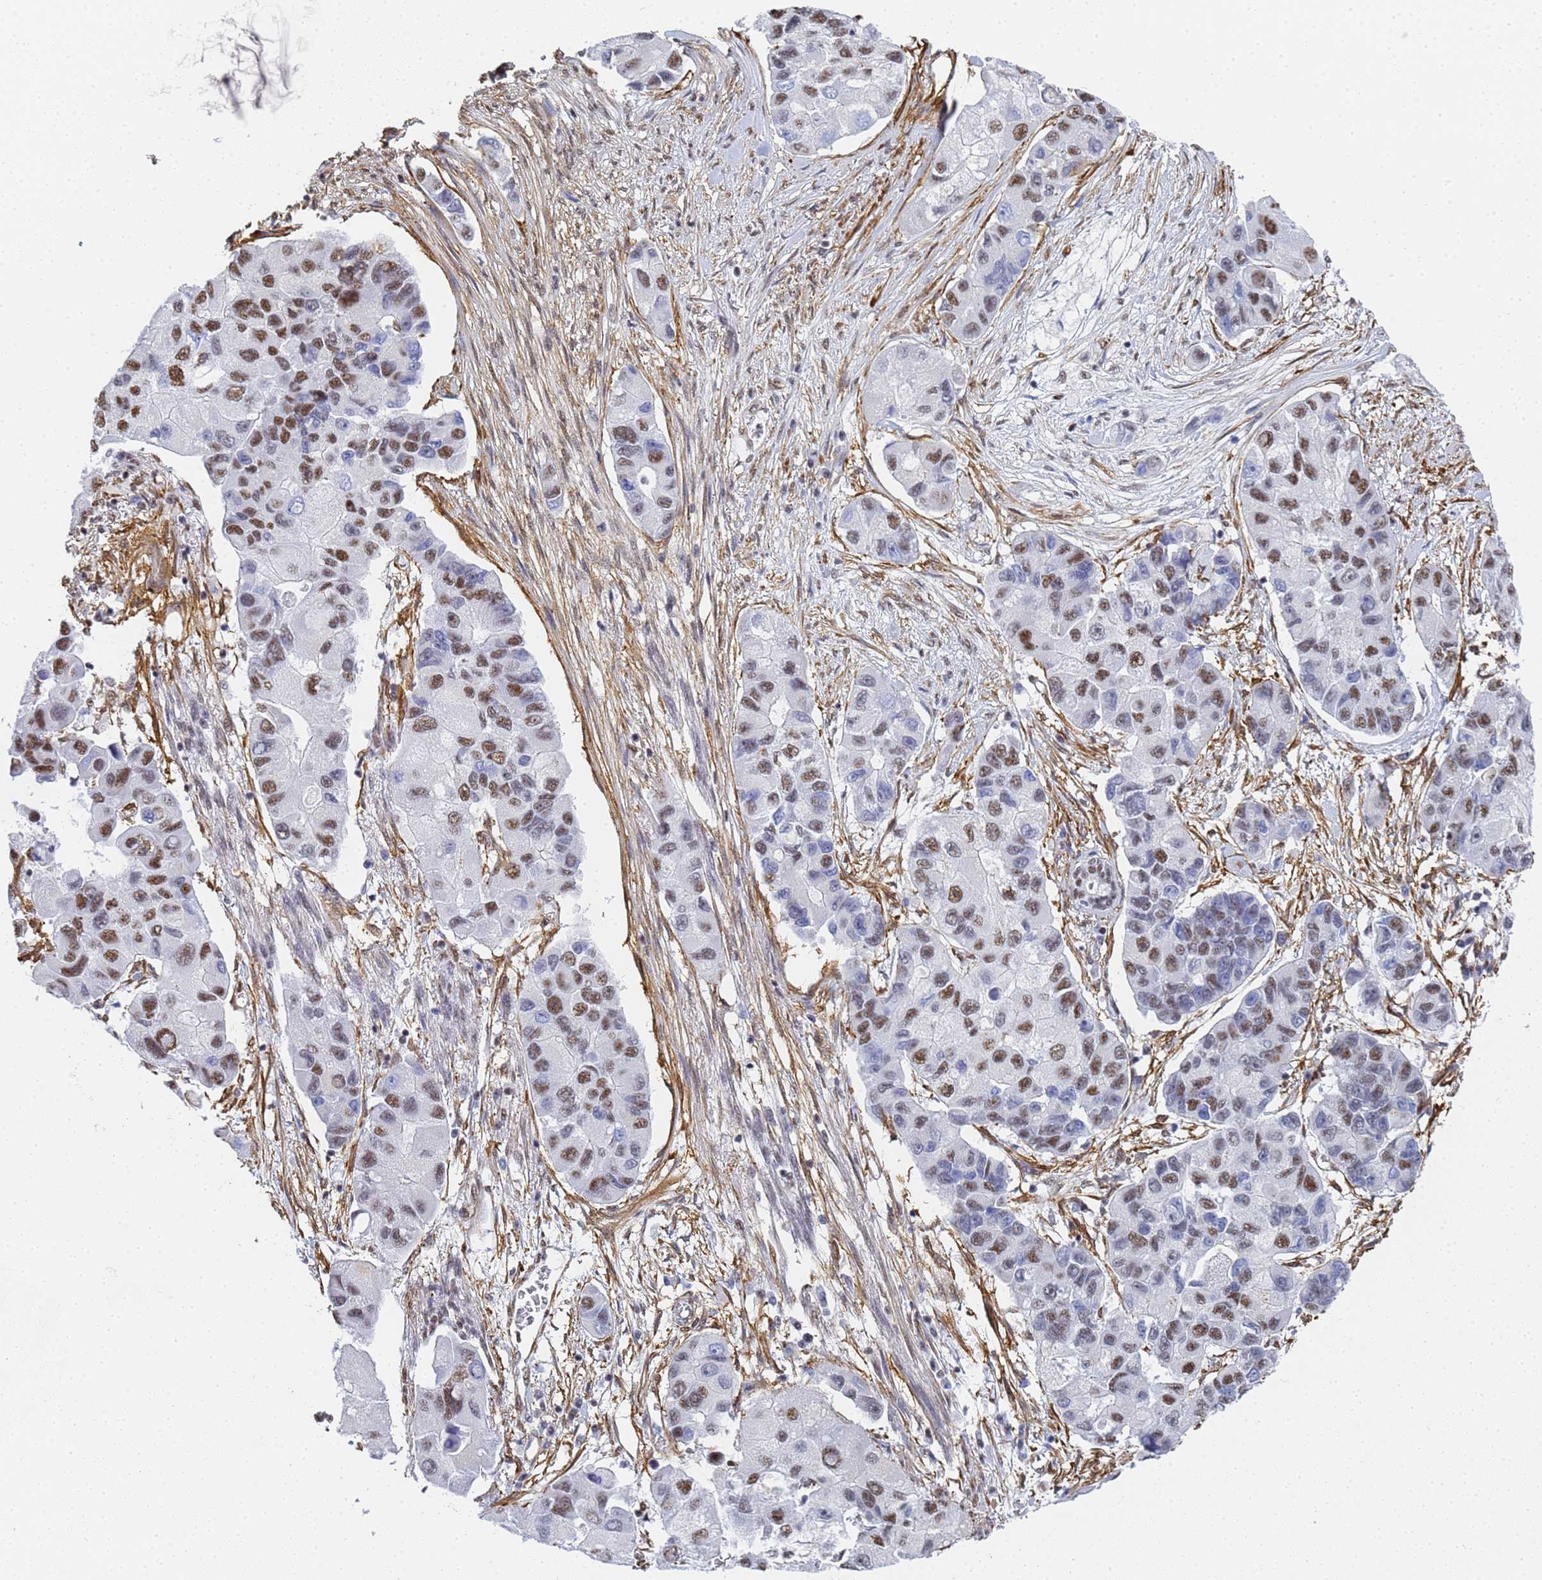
{"staining": {"intensity": "strong", "quantity": ">75%", "location": "nuclear"}, "tissue": "lung cancer", "cell_type": "Tumor cells", "image_type": "cancer", "snomed": [{"axis": "morphology", "description": "Adenocarcinoma, NOS"}, {"axis": "topography", "description": "Lung"}], "caption": "Immunohistochemistry (IHC) staining of adenocarcinoma (lung), which demonstrates high levels of strong nuclear expression in approximately >75% of tumor cells indicating strong nuclear protein positivity. The staining was performed using DAB (brown) for protein detection and nuclei were counterstained in hematoxylin (blue).", "gene": "PRRT4", "patient": {"sex": "female", "age": 54}}